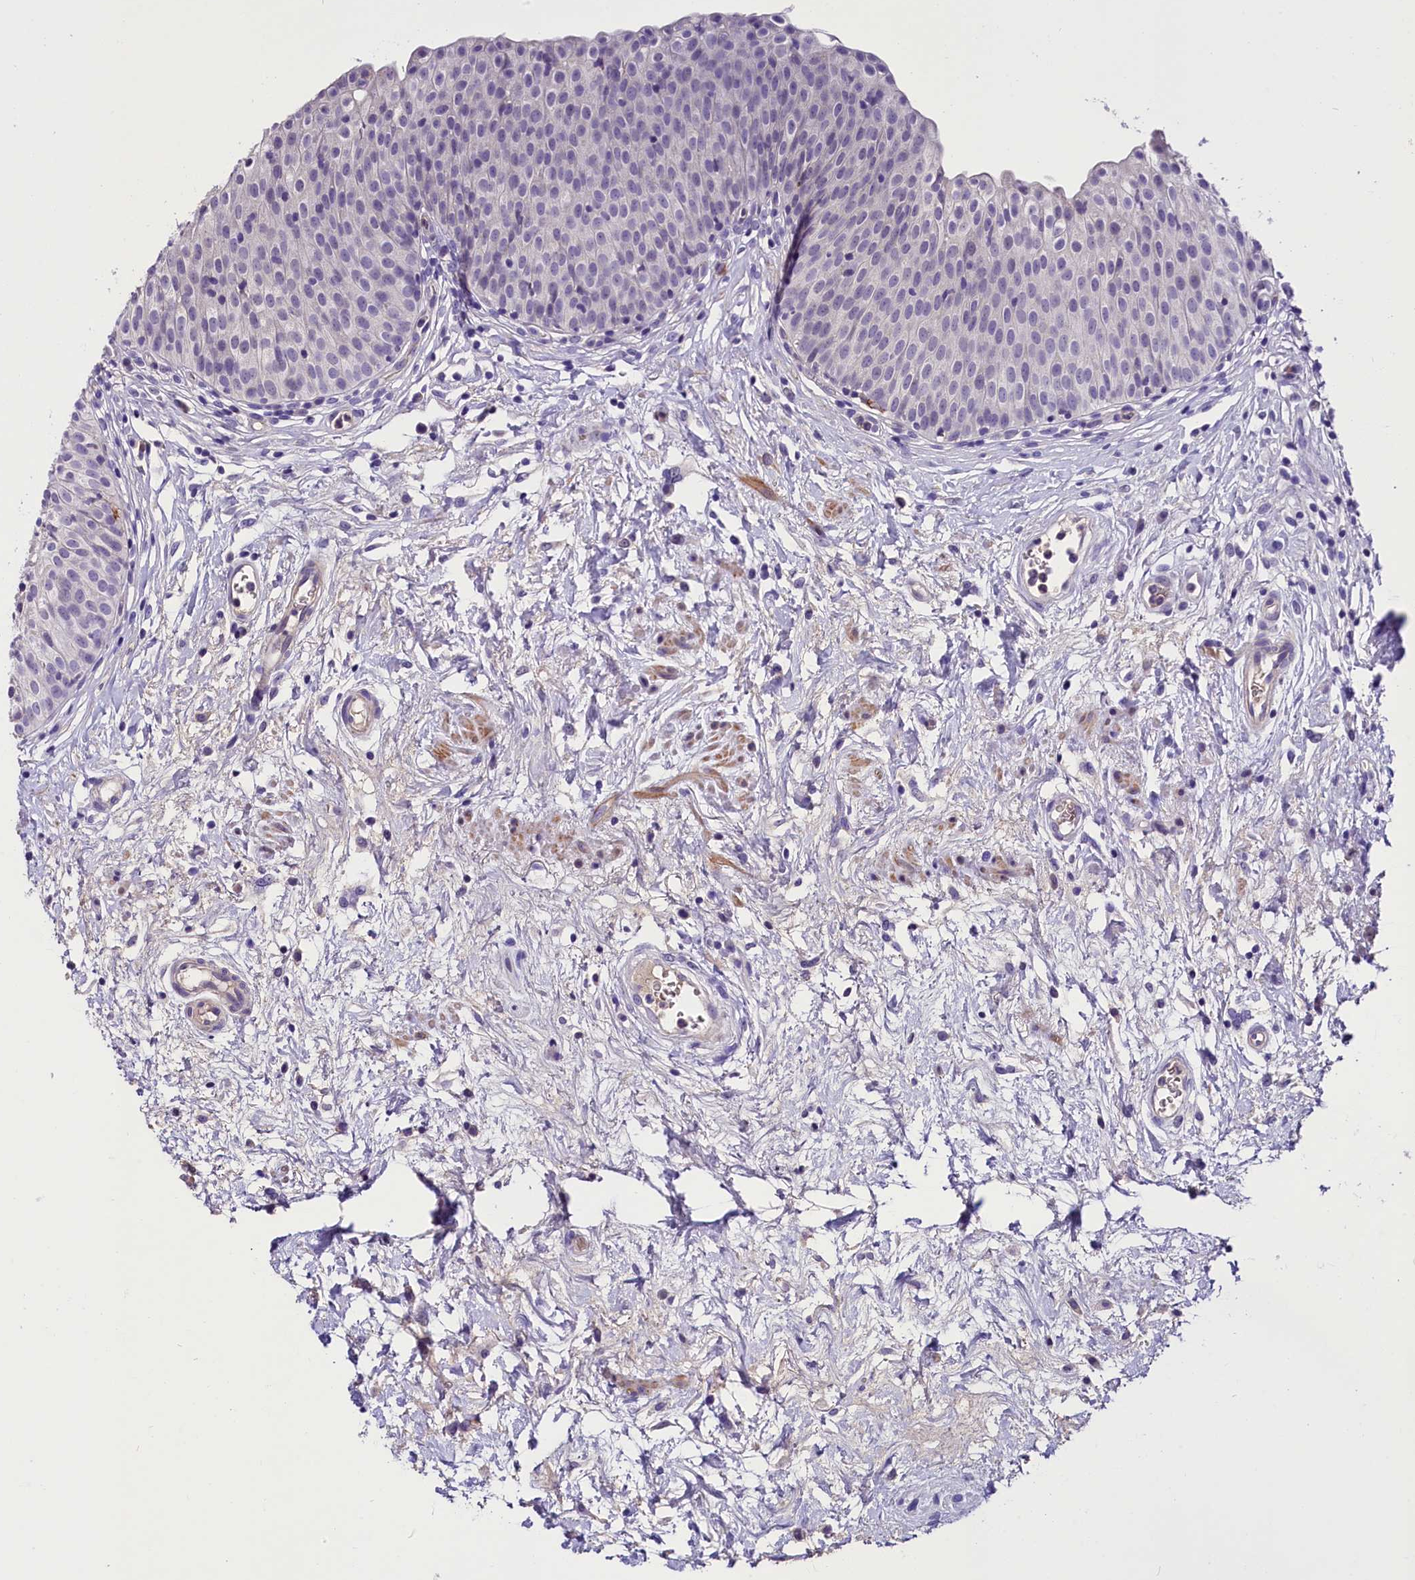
{"staining": {"intensity": "negative", "quantity": "none", "location": "none"}, "tissue": "urinary bladder", "cell_type": "Urothelial cells", "image_type": "normal", "snomed": [{"axis": "morphology", "description": "Normal tissue, NOS"}, {"axis": "topography", "description": "Urinary bladder"}], "caption": "Immunohistochemistry image of benign urinary bladder: urinary bladder stained with DAB (3,3'-diaminobenzidine) shows no significant protein expression in urothelial cells.", "gene": "MEX3B", "patient": {"sex": "male", "age": 55}}